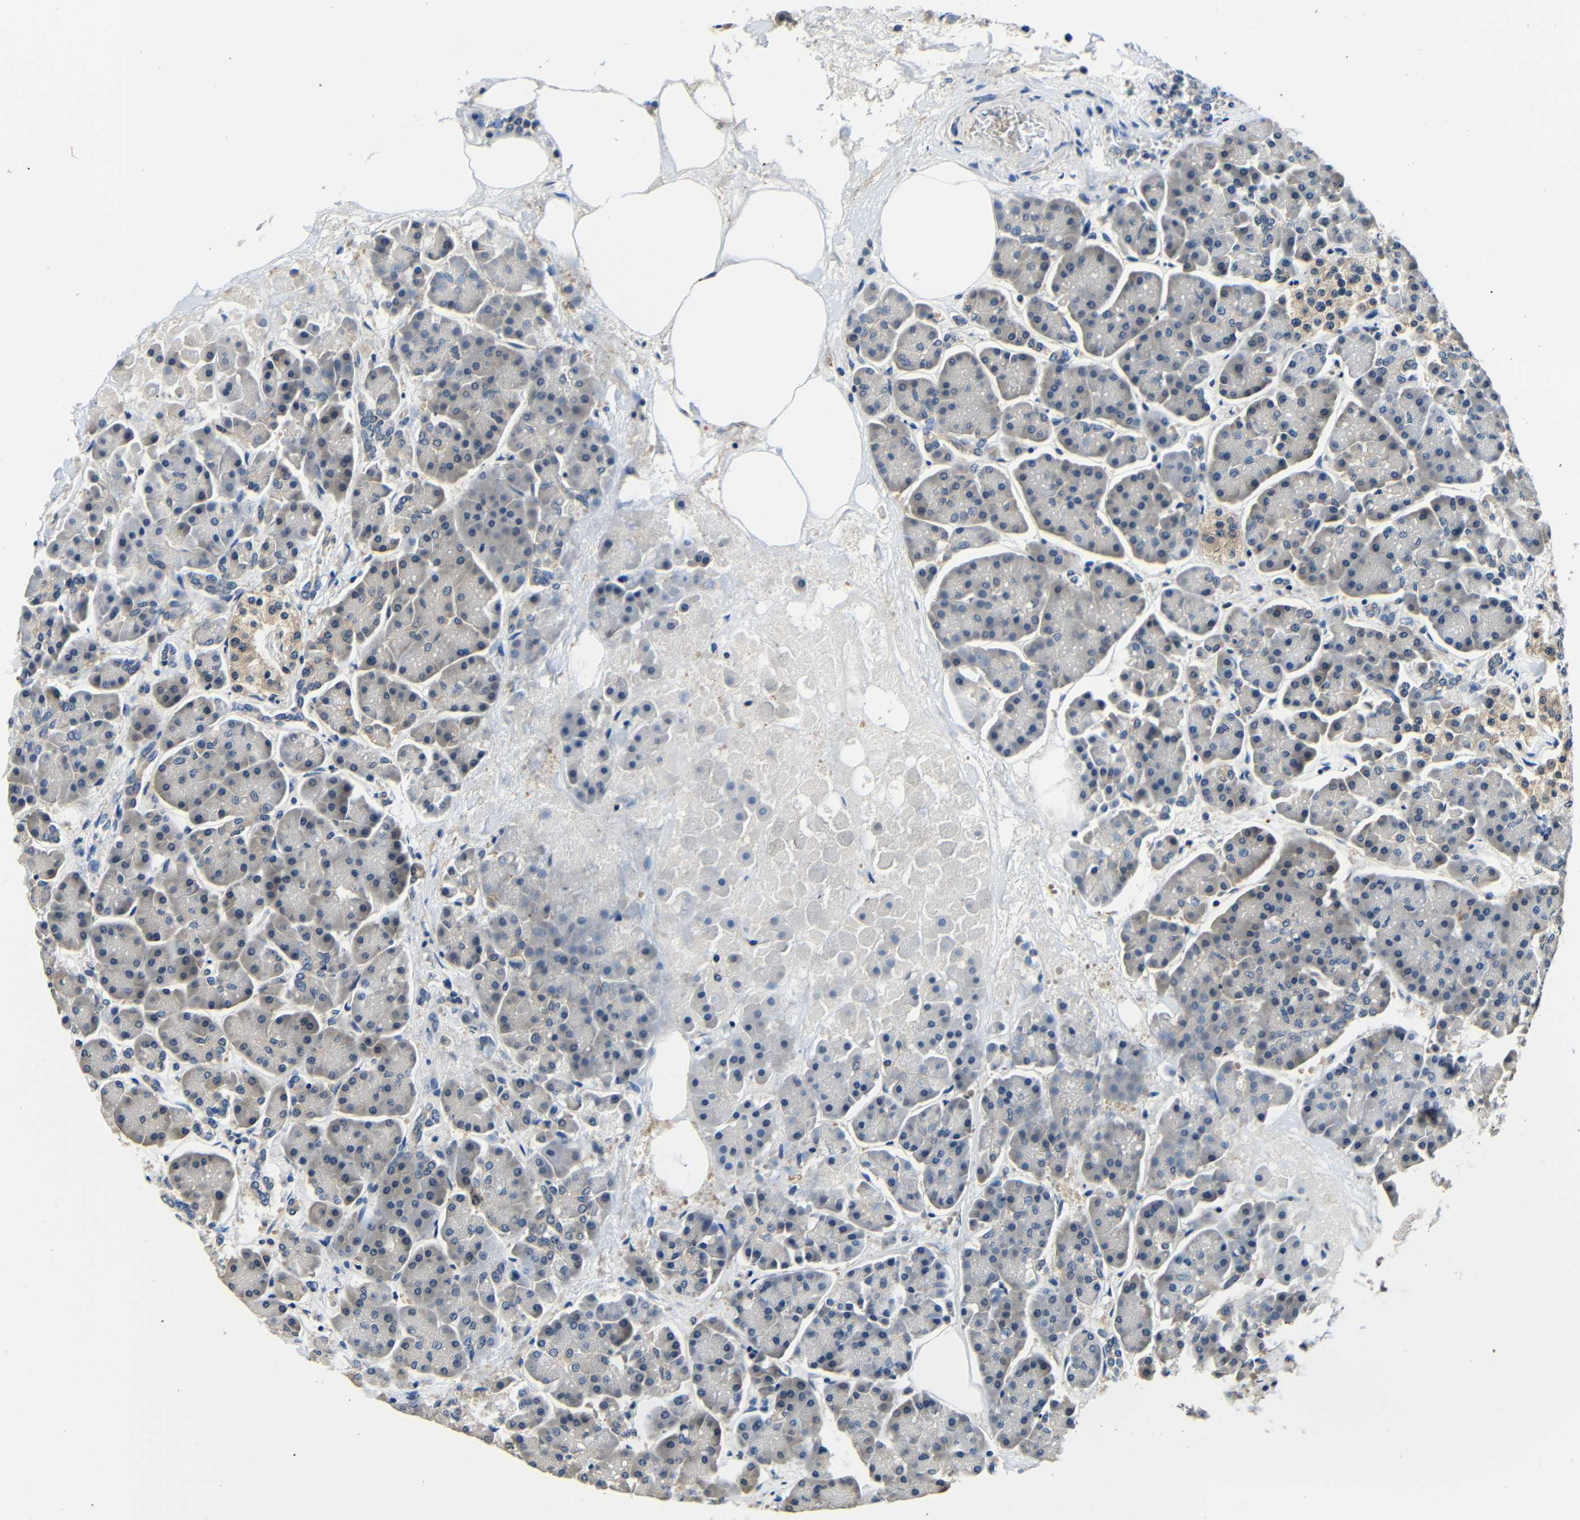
{"staining": {"intensity": "negative", "quantity": "none", "location": "none"}, "tissue": "pancreas", "cell_type": "Exocrine glandular cells", "image_type": "normal", "snomed": [{"axis": "morphology", "description": "Normal tissue, NOS"}, {"axis": "topography", "description": "Pancreas"}], "caption": "An immunohistochemistry (IHC) image of normal pancreas is shown. There is no staining in exocrine glandular cells of pancreas. Brightfield microscopy of immunohistochemistry (IHC) stained with DAB (3,3'-diaminobenzidine) (brown) and hematoxylin (blue), captured at high magnification.", "gene": "ADAP1", "patient": {"sex": "female", "age": 70}}